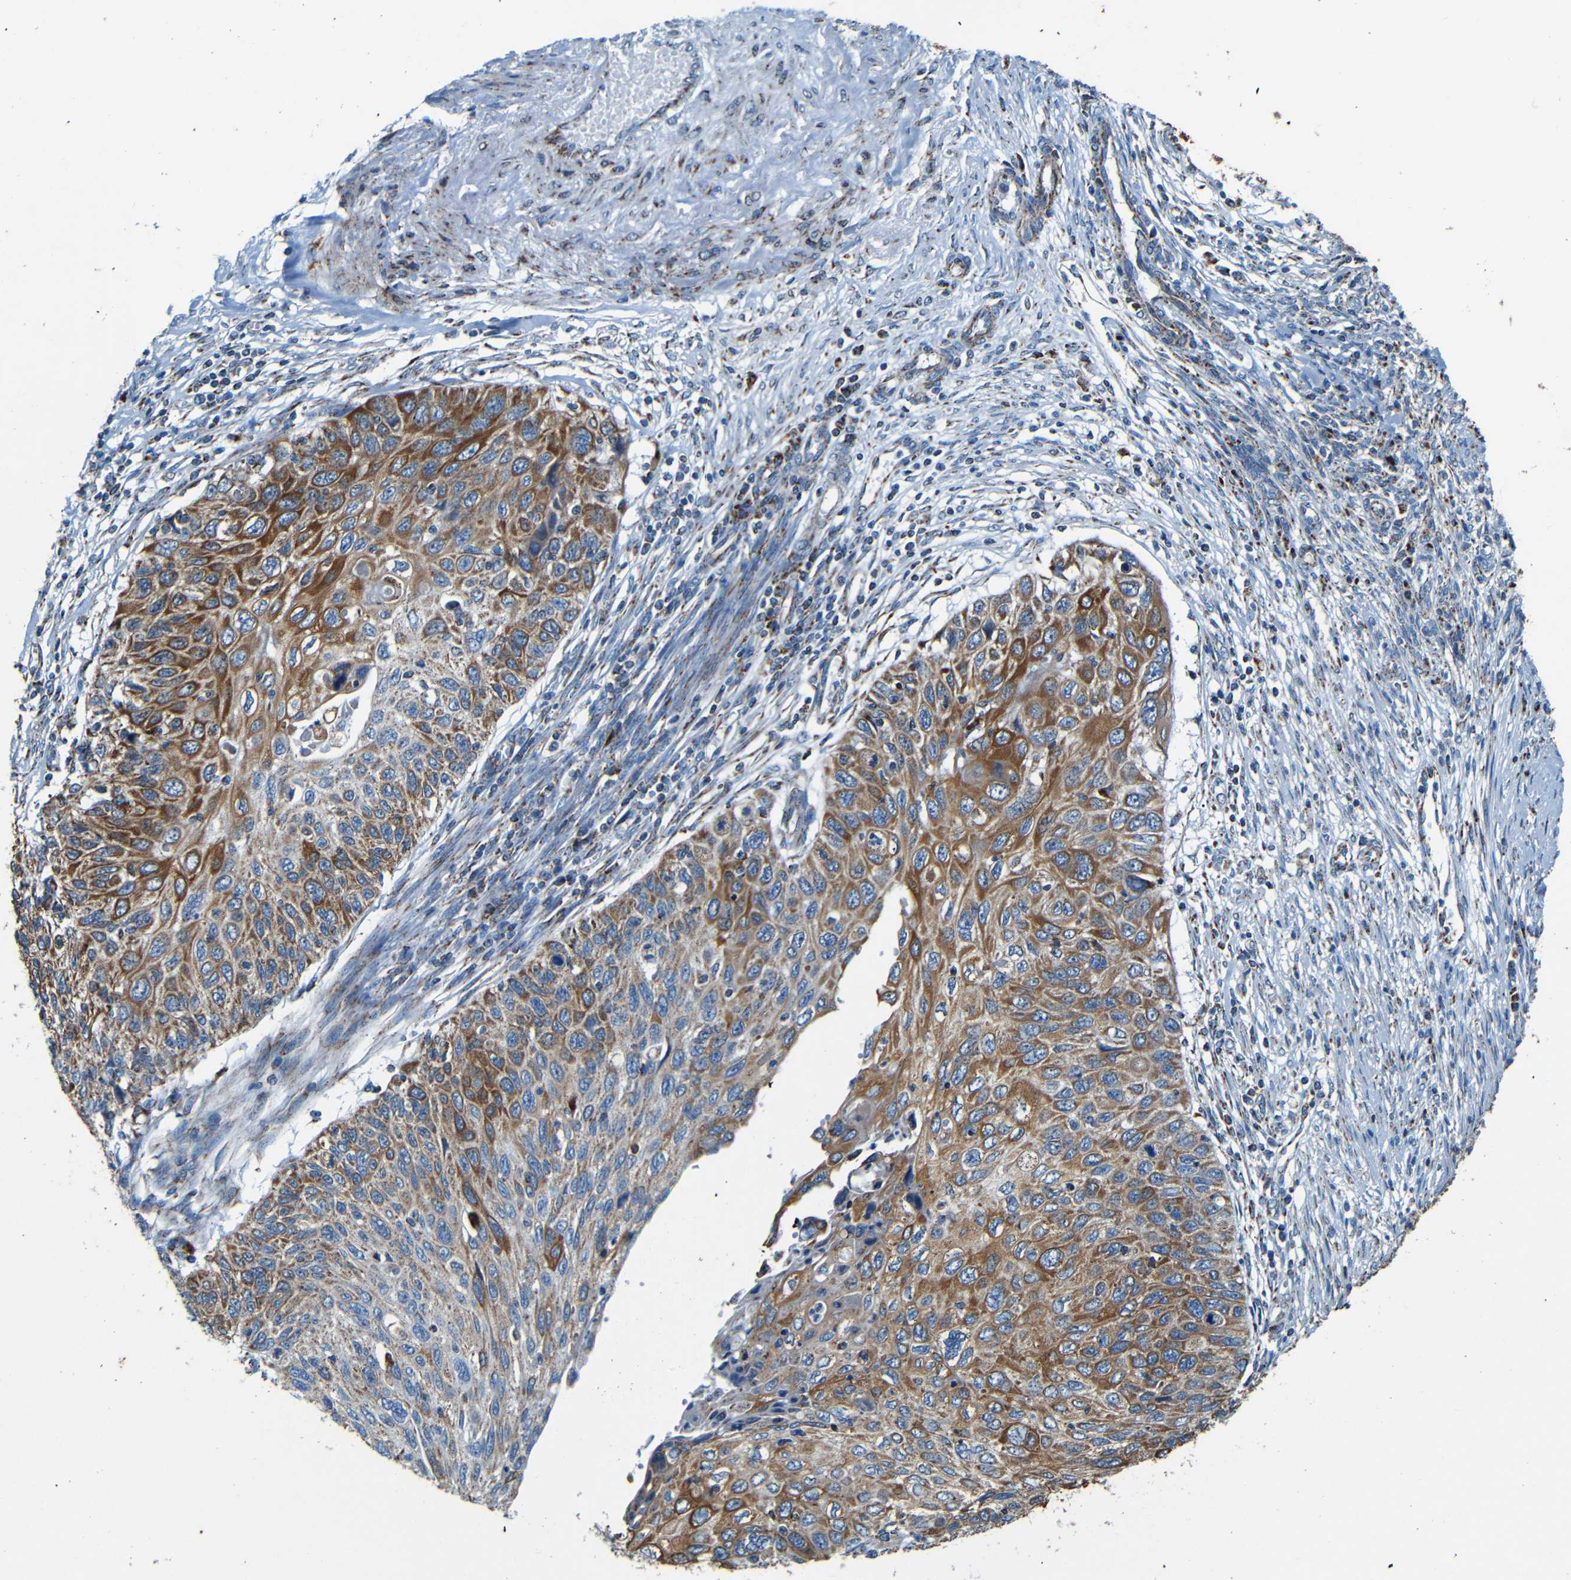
{"staining": {"intensity": "moderate", "quantity": ">75%", "location": "cytoplasmic/membranous"}, "tissue": "cervical cancer", "cell_type": "Tumor cells", "image_type": "cancer", "snomed": [{"axis": "morphology", "description": "Squamous cell carcinoma, NOS"}, {"axis": "topography", "description": "Cervix"}], "caption": "Tumor cells display medium levels of moderate cytoplasmic/membranous positivity in about >75% of cells in cervical cancer. Nuclei are stained in blue.", "gene": "WSCD2", "patient": {"sex": "female", "age": 70}}